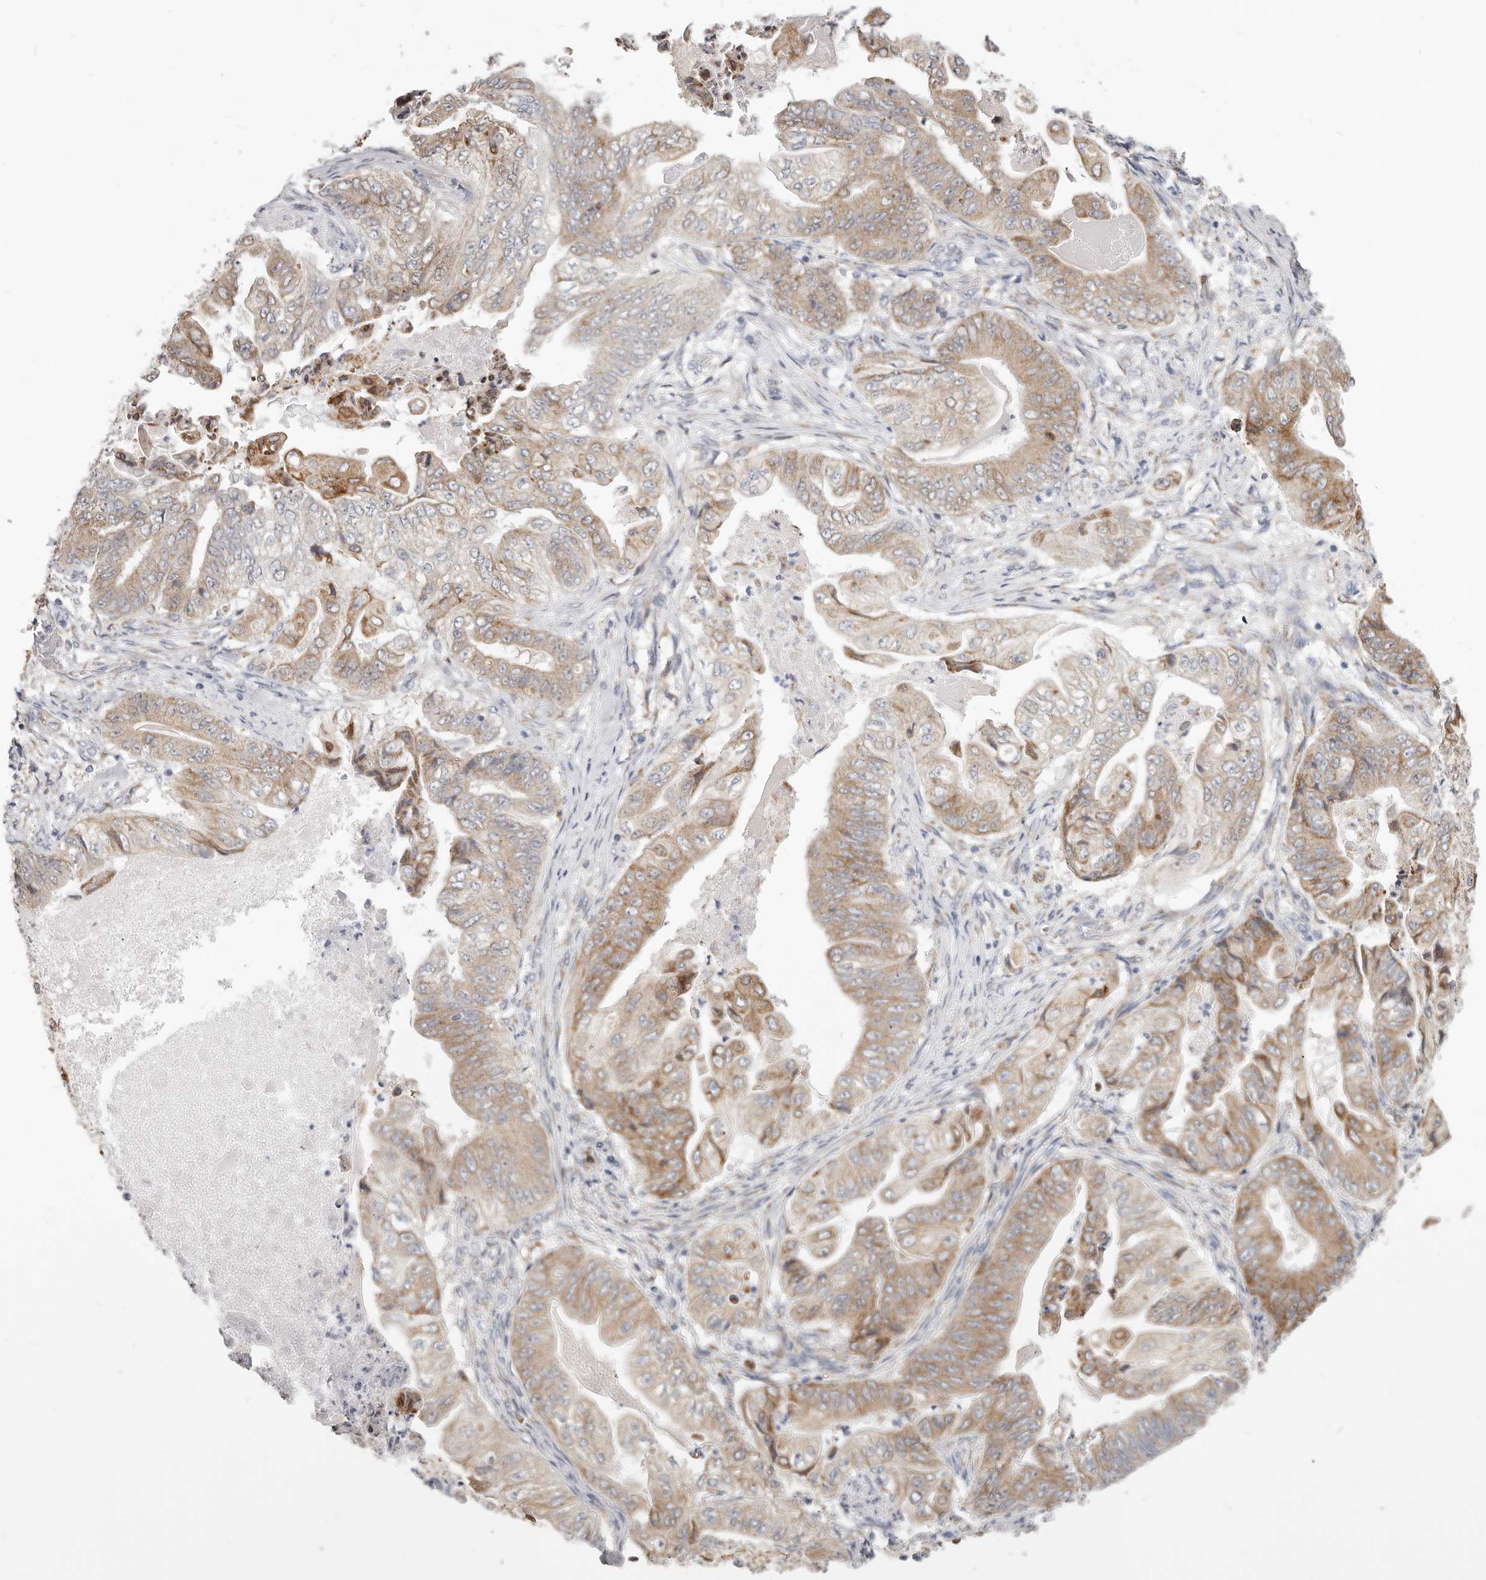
{"staining": {"intensity": "moderate", "quantity": ">75%", "location": "cytoplasmic/membranous"}, "tissue": "stomach cancer", "cell_type": "Tumor cells", "image_type": "cancer", "snomed": [{"axis": "morphology", "description": "Adenocarcinoma, NOS"}, {"axis": "topography", "description": "Stomach"}], "caption": "There is medium levels of moderate cytoplasmic/membranous positivity in tumor cells of stomach cancer, as demonstrated by immunohistochemical staining (brown color).", "gene": "IL32", "patient": {"sex": "female", "age": 73}}